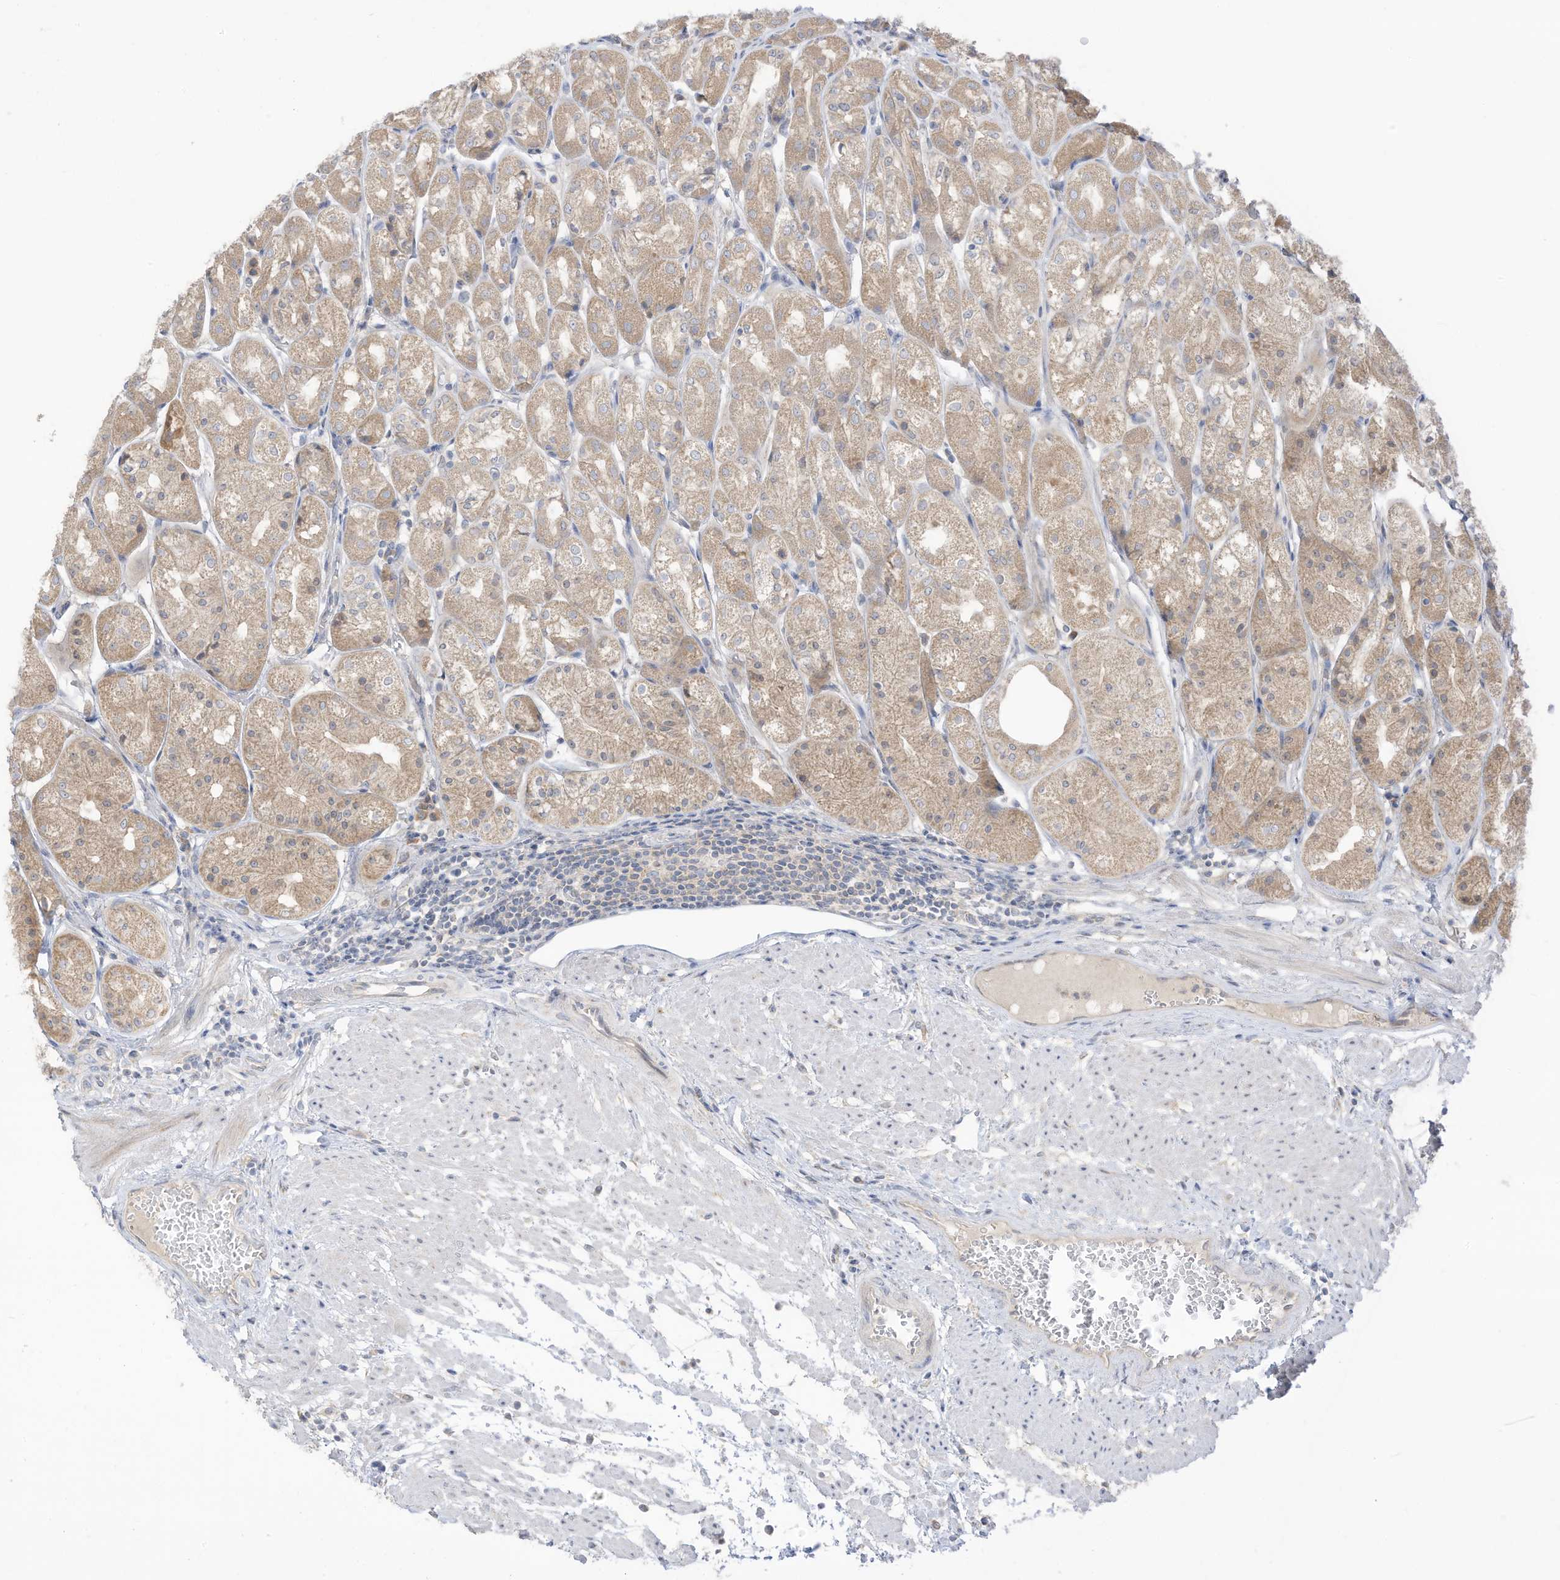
{"staining": {"intensity": "moderate", "quantity": ">75%", "location": "cytoplasmic/membranous"}, "tissue": "stomach", "cell_type": "Glandular cells", "image_type": "normal", "snomed": [{"axis": "morphology", "description": "Normal tissue, NOS"}, {"axis": "topography", "description": "Stomach, upper"}], "caption": "Immunohistochemistry (IHC) staining of normal stomach, which demonstrates medium levels of moderate cytoplasmic/membranous staining in approximately >75% of glandular cells indicating moderate cytoplasmic/membranous protein positivity. The staining was performed using DAB (3,3'-diaminobenzidine) (brown) for protein detection and nuclei were counterstained in hematoxylin (blue).", "gene": "LRRN2", "patient": {"sex": "male", "age": 72}}